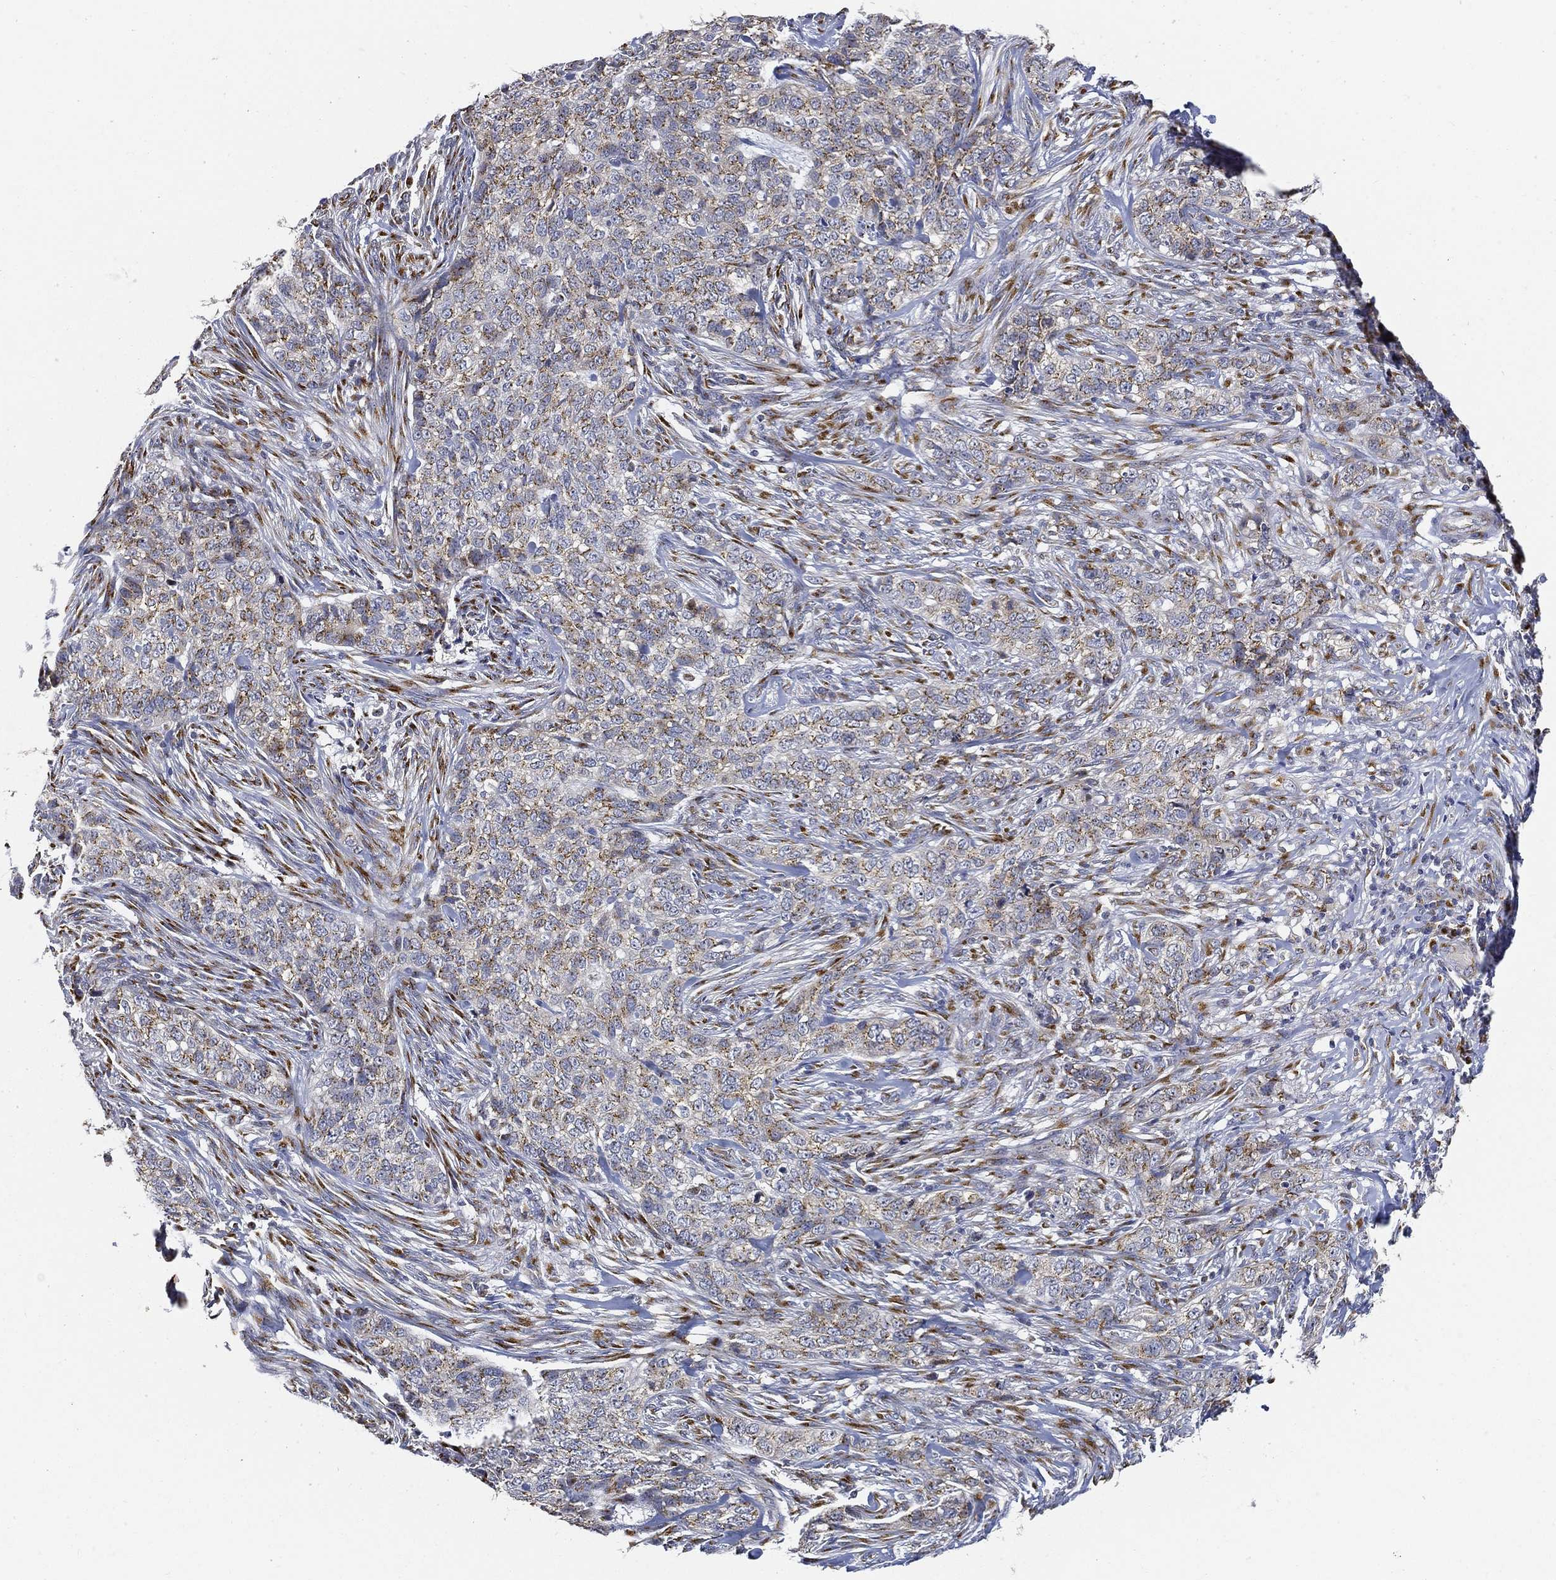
{"staining": {"intensity": "moderate", "quantity": ">75%", "location": "cytoplasmic/membranous"}, "tissue": "skin cancer", "cell_type": "Tumor cells", "image_type": "cancer", "snomed": [{"axis": "morphology", "description": "Basal cell carcinoma"}, {"axis": "topography", "description": "Skin"}], "caption": "This photomicrograph shows IHC staining of skin cancer, with medium moderate cytoplasmic/membranous staining in approximately >75% of tumor cells.", "gene": "TICAM1", "patient": {"sex": "female", "age": 69}}